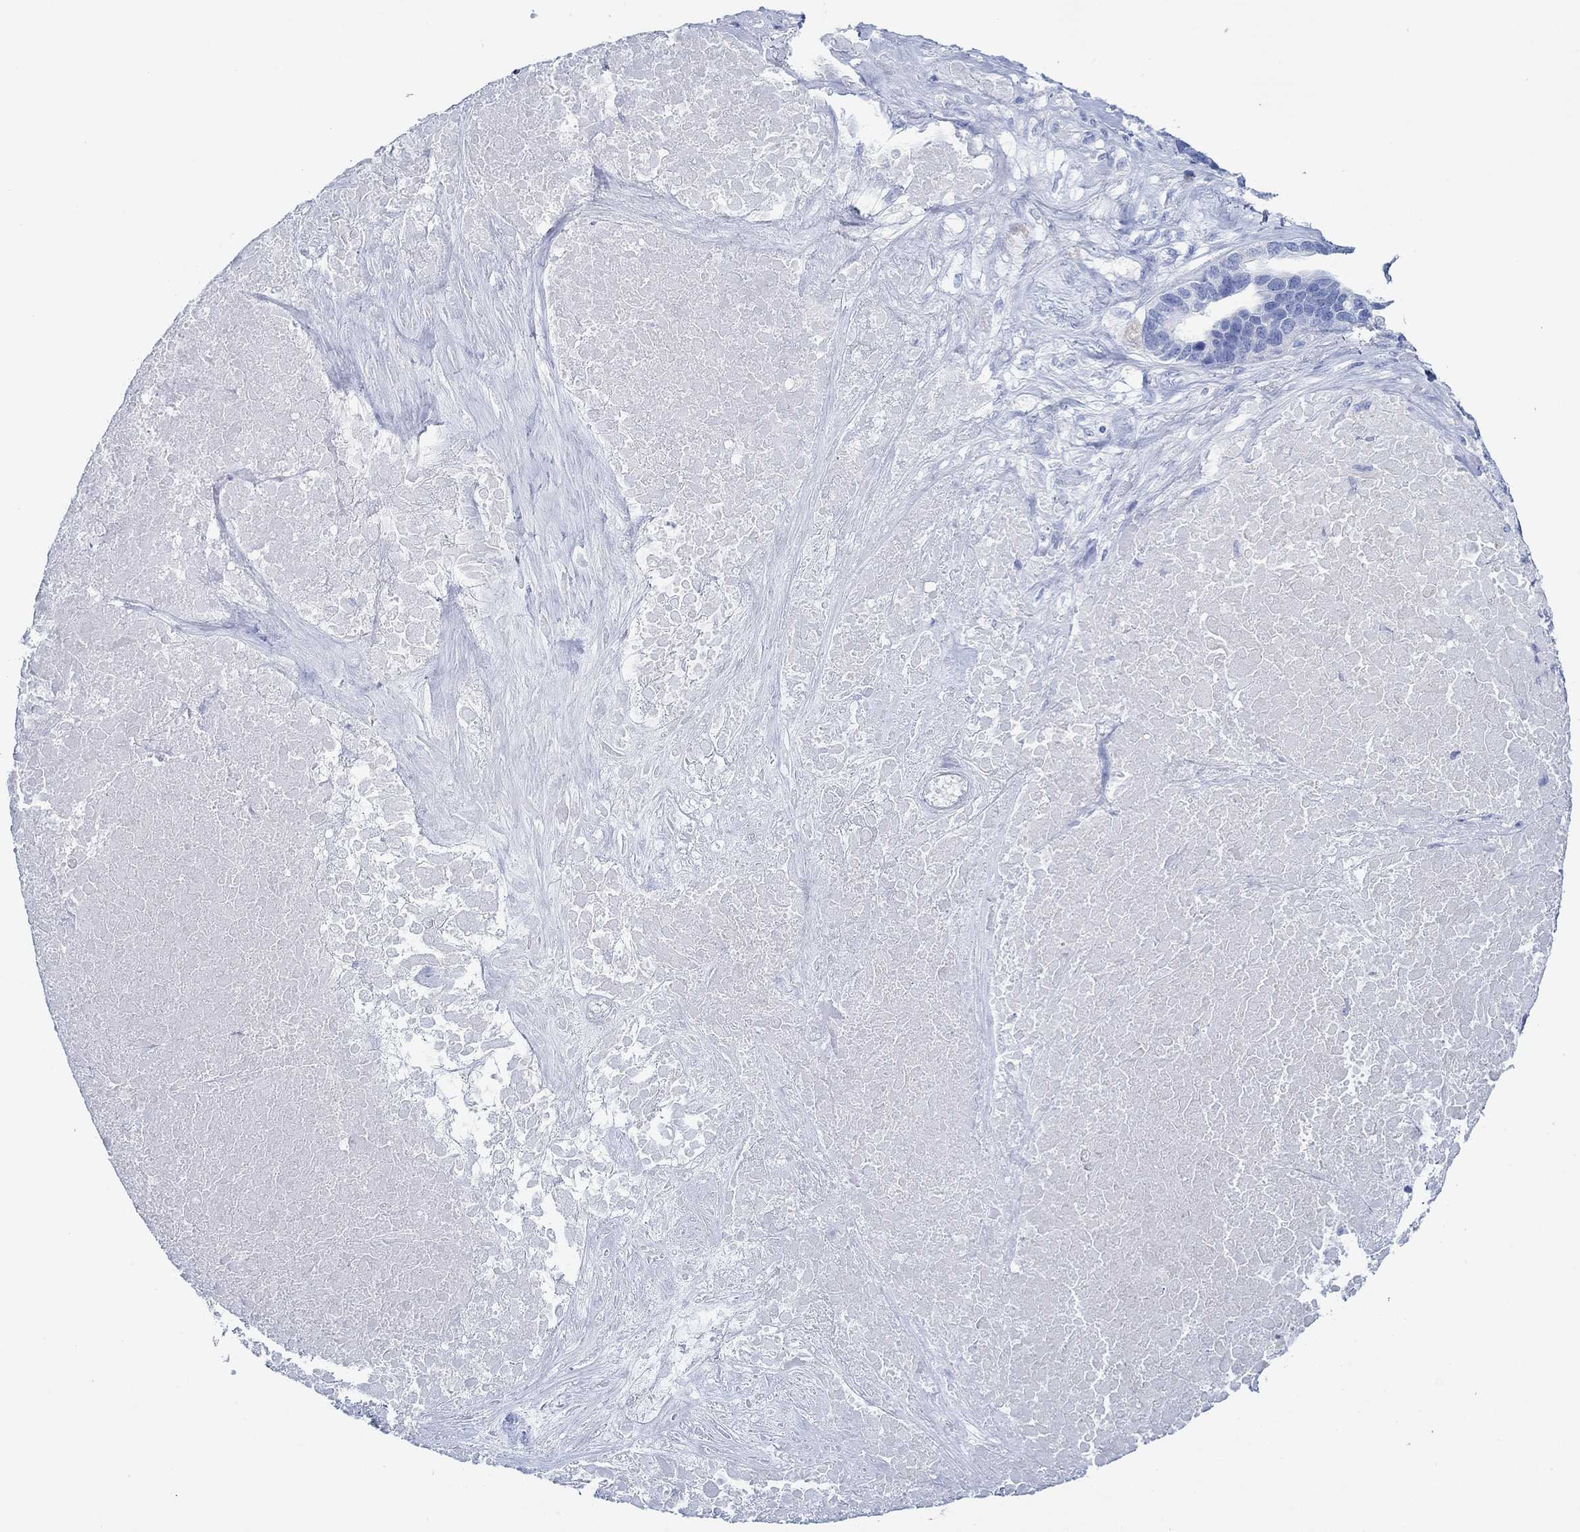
{"staining": {"intensity": "negative", "quantity": "none", "location": "none"}, "tissue": "ovarian cancer", "cell_type": "Tumor cells", "image_type": "cancer", "snomed": [{"axis": "morphology", "description": "Cystadenocarcinoma, serous, NOS"}, {"axis": "topography", "description": "Ovary"}], "caption": "DAB (3,3'-diaminobenzidine) immunohistochemical staining of human ovarian cancer (serous cystadenocarcinoma) shows no significant positivity in tumor cells.", "gene": "IGFBP6", "patient": {"sex": "female", "age": 54}}